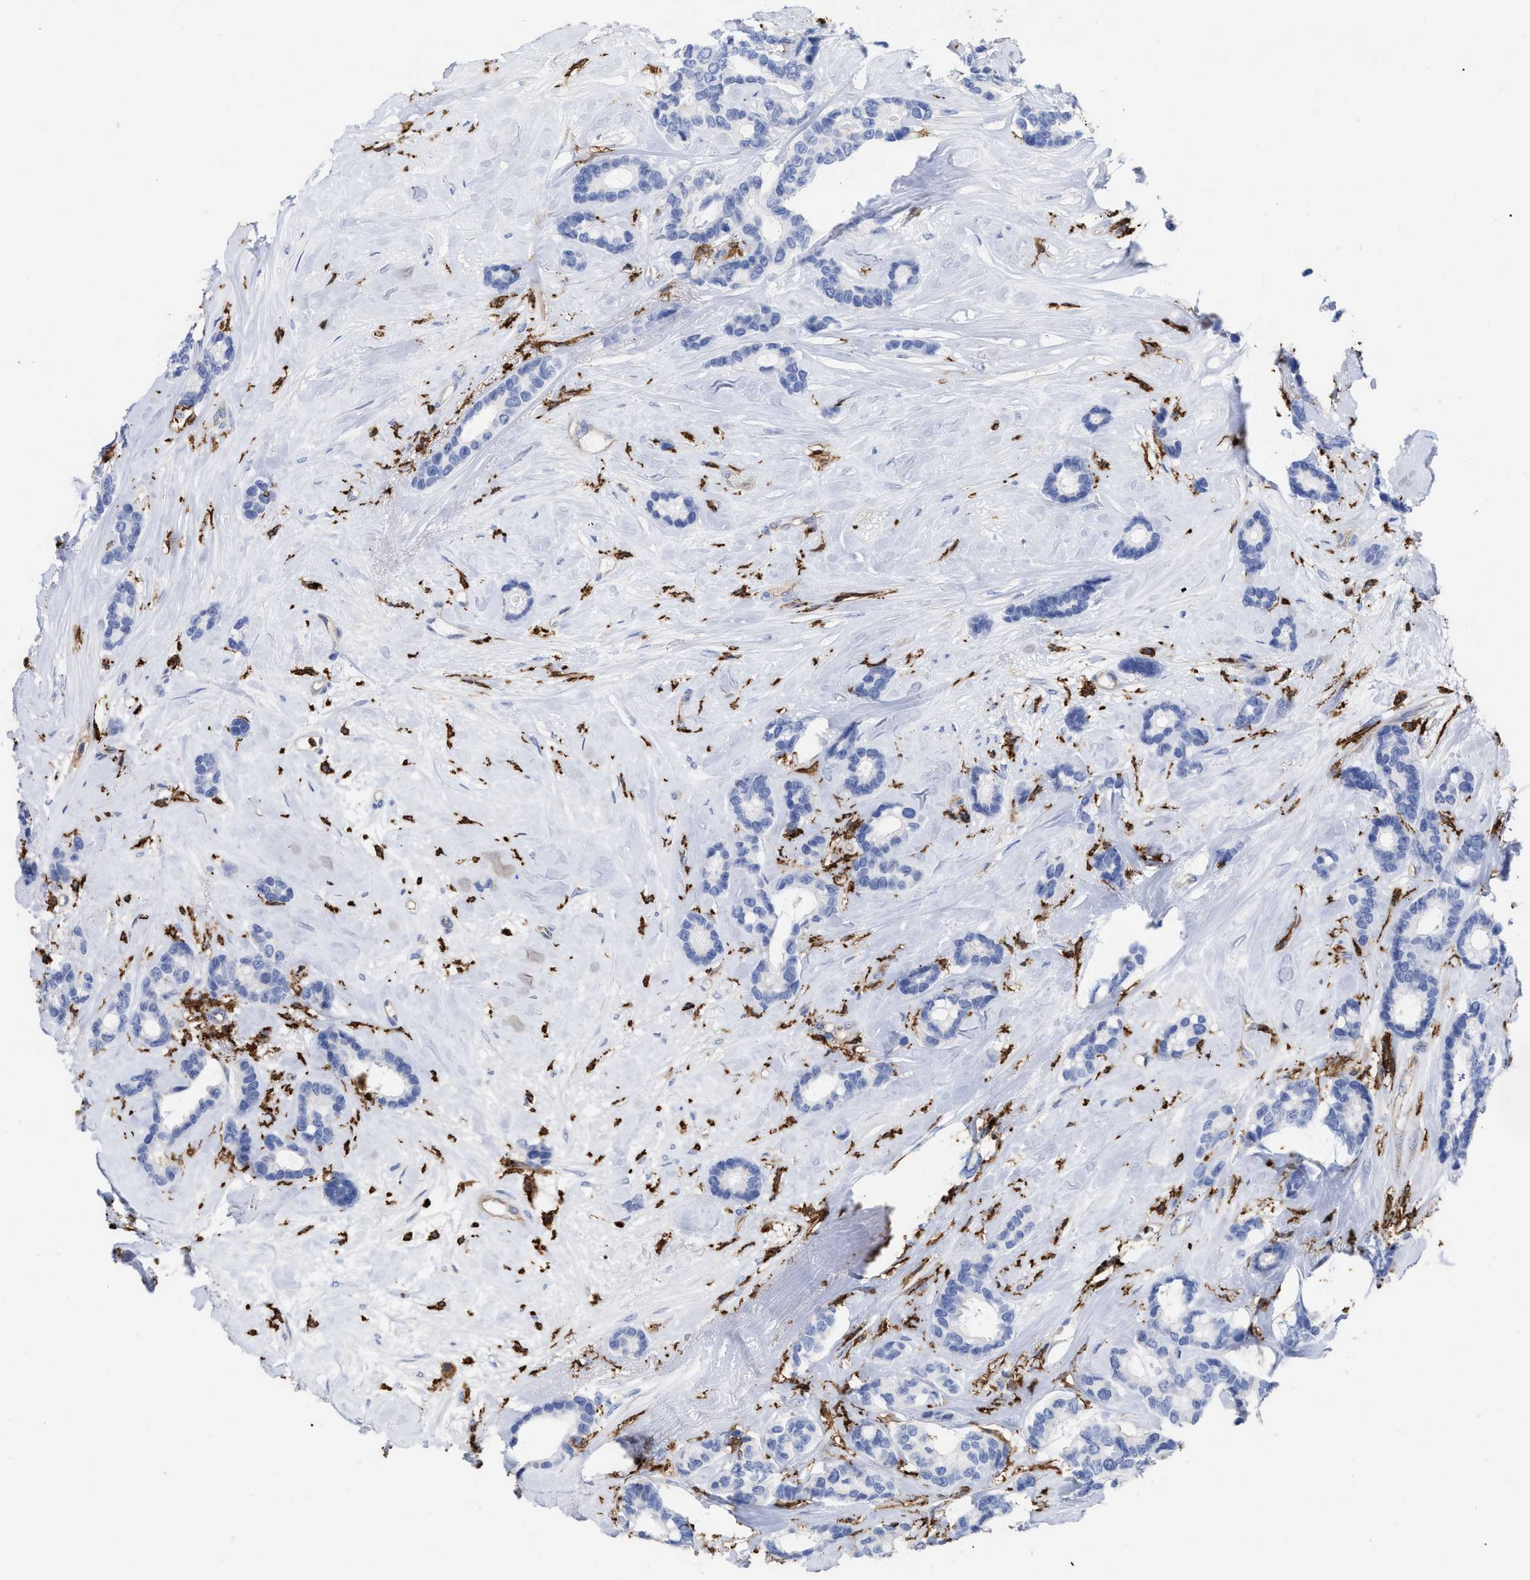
{"staining": {"intensity": "negative", "quantity": "none", "location": "none"}, "tissue": "breast cancer", "cell_type": "Tumor cells", "image_type": "cancer", "snomed": [{"axis": "morphology", "description": "Duct carcinoma"}, {"axis": "topography", "description": "Breast"}], "caption": "Immunohistochemistry (IHC) of human breast cancer reveals no staining in tumor cells.", "gene": "HCLS1", "patient": {"sex": "female", "age": 87}}